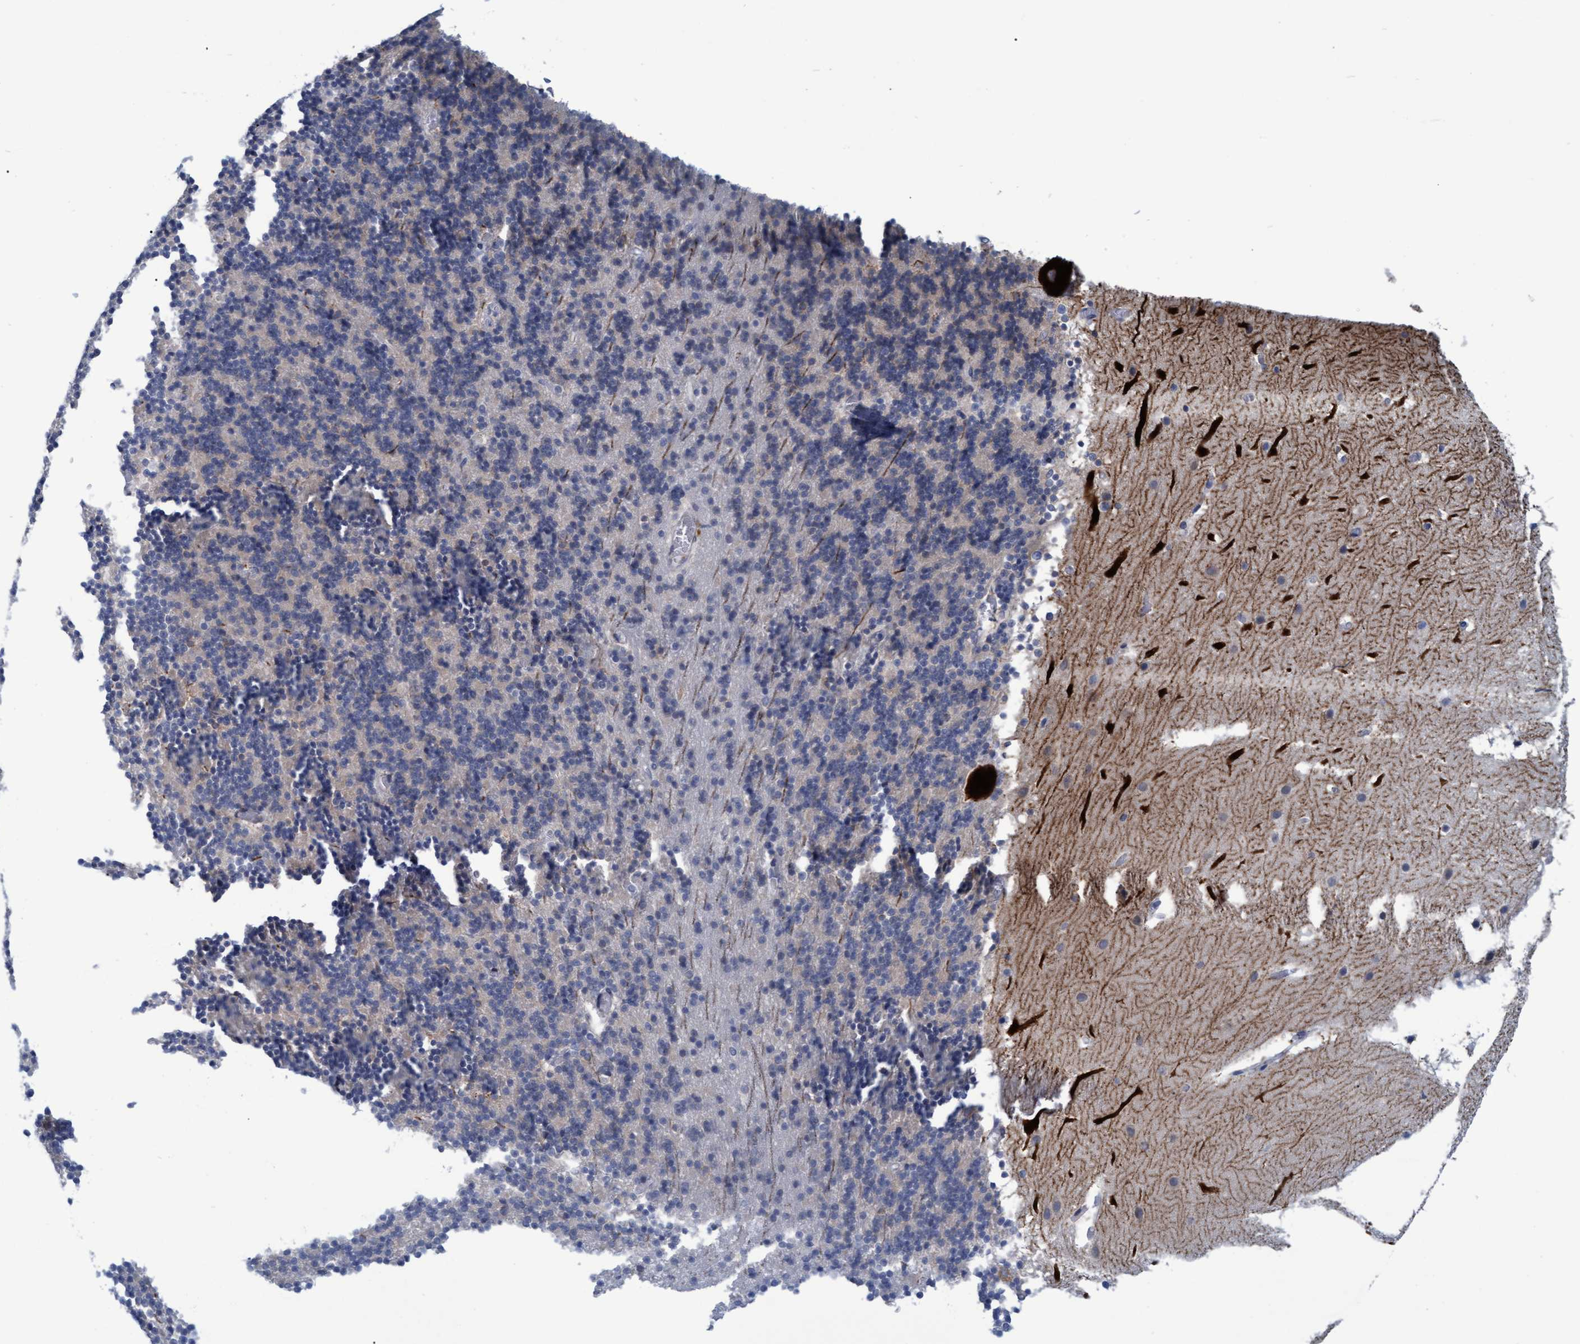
{"staining": {"intensity": "negative", "quantity": "none", "location": "none"}, "tissue": "cerebellum", "cell_type": "Cells in granular layer", "image_type": "normal", "snomed": [{"axis": "morphology", "description": "Normal tissue, NOS"}, {"axis": "topography", "description": "Cerebellum"}], "caption": "Immunohistochemical staining of benign cerebellum shows no significant expression in cells in granular layer.", "gene": "SSTR3", "patient": {"sex": "male", "age": 45}}